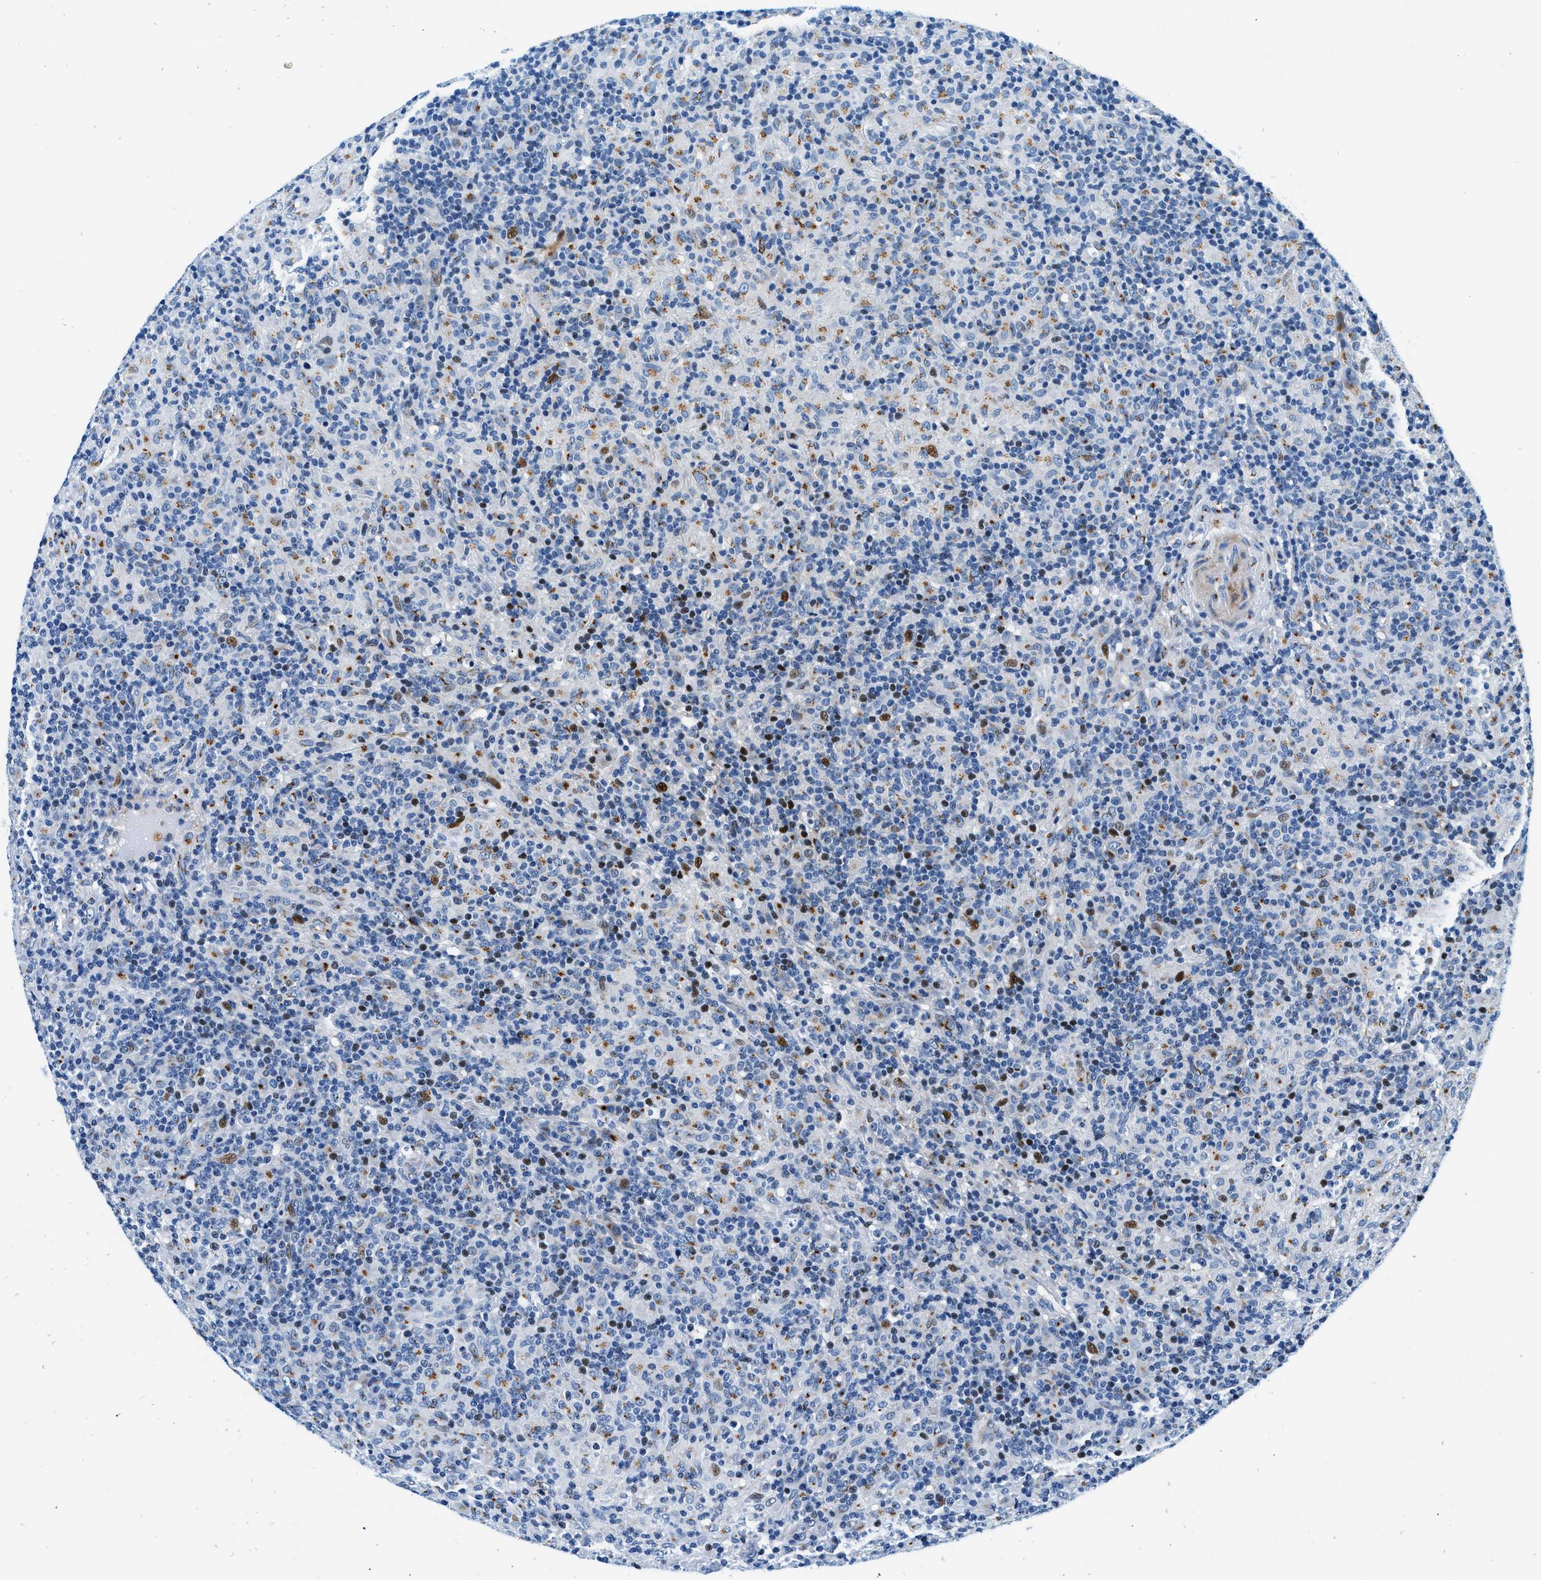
{"staining": {"intensity": "moderate", "quantity": "<25%", "location": "cytoplasmic/membranous,nuclear"}, "tissue": "lymphoma", "cell_type": "Tumor cells", "image_type": "cancer", "snomed": [{"axis": "morphology", "description": "Hodgkin's disease, NOS"}, {"axis": "topography", "description": "Lymph node"}], "caption": "Protein staining of lymphoma tissue demonstrates moderate cytoplasmic/membranous and nuclear staining in approximately <25% of tumor cells. Nuclei are stained in blue.", "gene": "VPS53", "patient": {"sex": "male", "age": 70}}